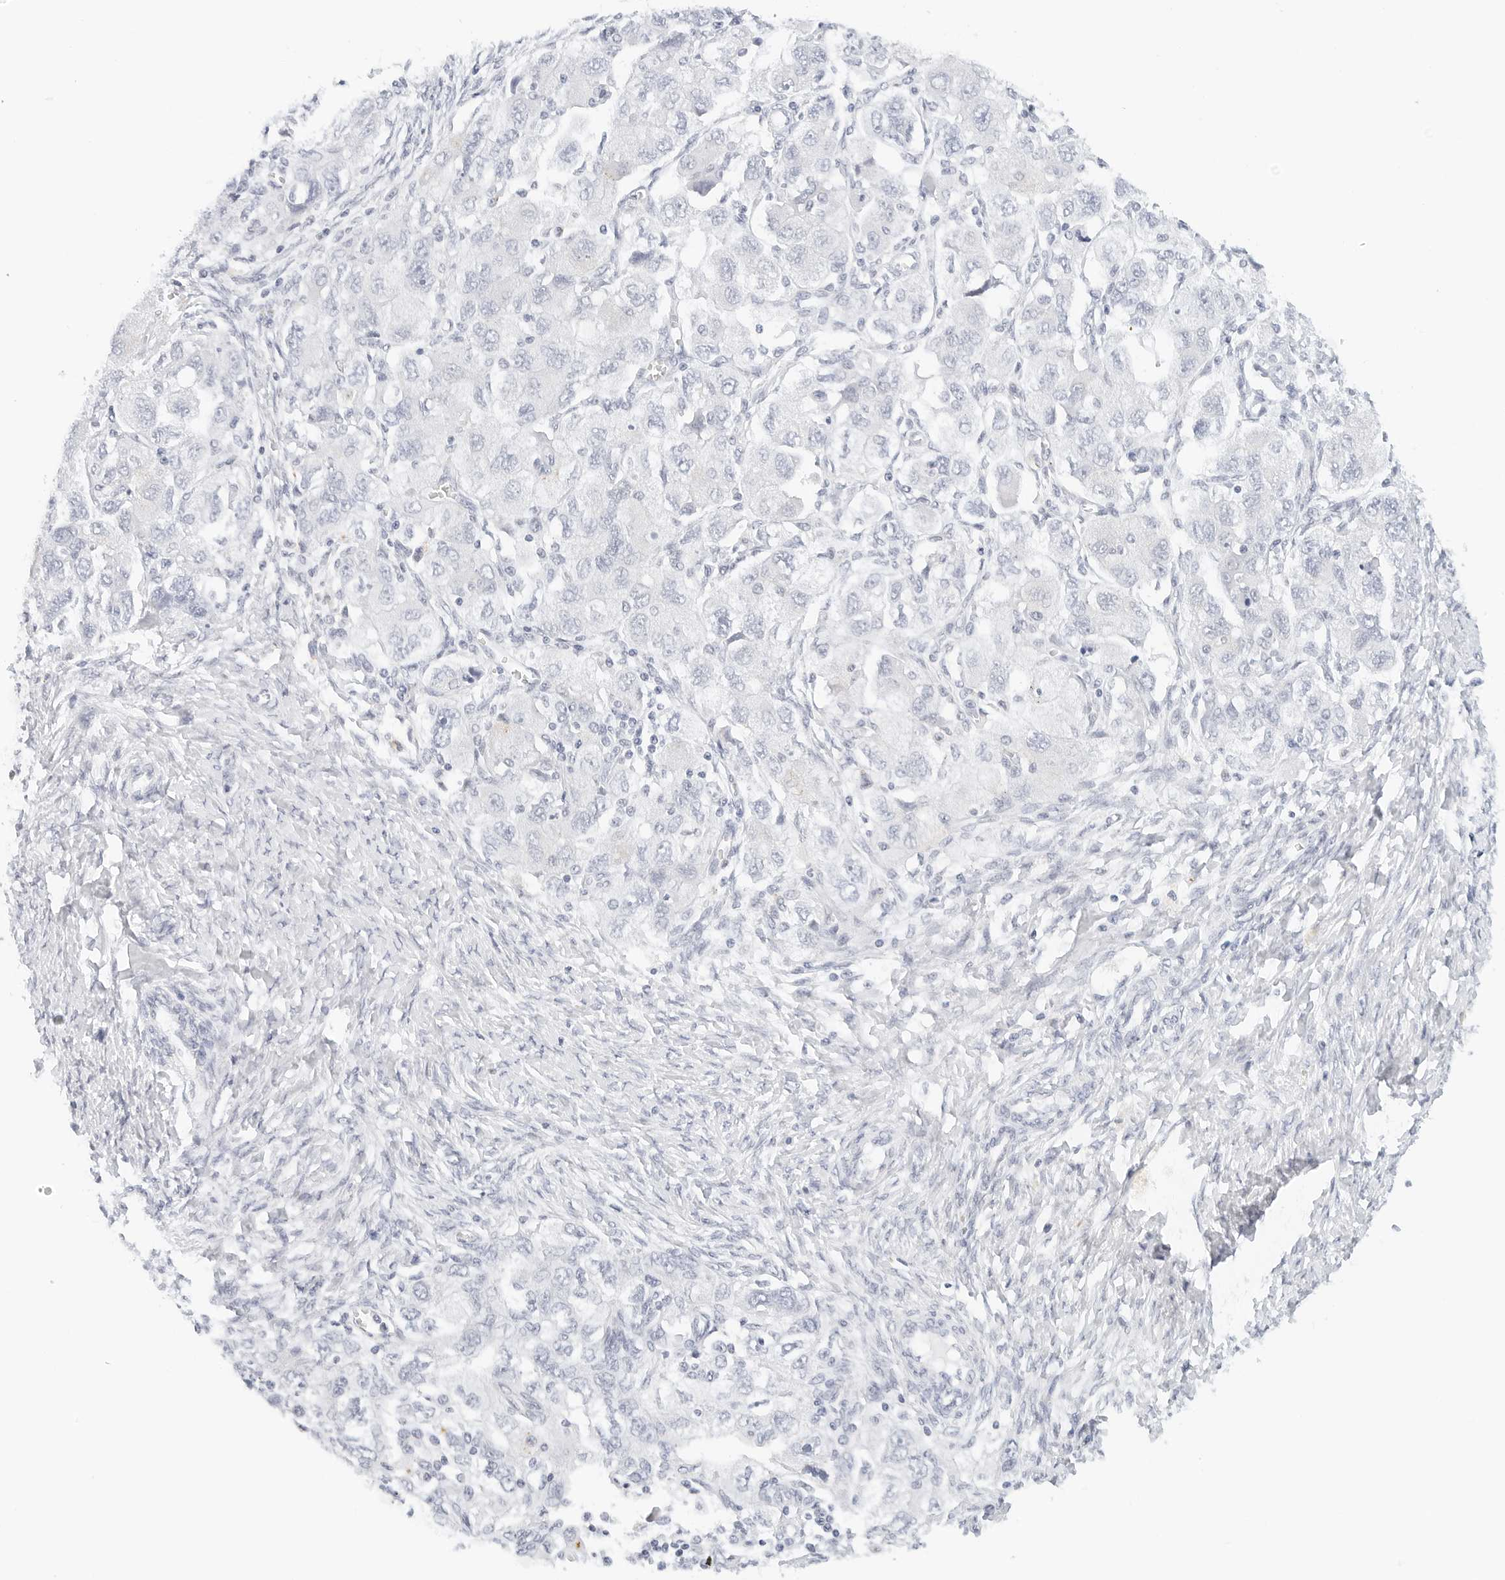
{"staining": {"intensity": "negative", "quantity": "none", "location": "none"}, "tissue": "ovarian cancer", "cell_type": "Tumor cells", "image_type": "cancer", "snomed": [{"axis": "morphology", "description": "Carcinoma, NOS"}, {"axis": "morphology", "description": "Cystadenocarcinoma, serous, NOS"}, {"axis": "topography", "description": "Ovary"}], "caption": "A high-resolution photomicrograph shows IHC staining of carcinoma (ovarian), which displays no significant positivity in tumor cells.", "gene": "CD22", "patient": {"sex": "female", "age": 69}}